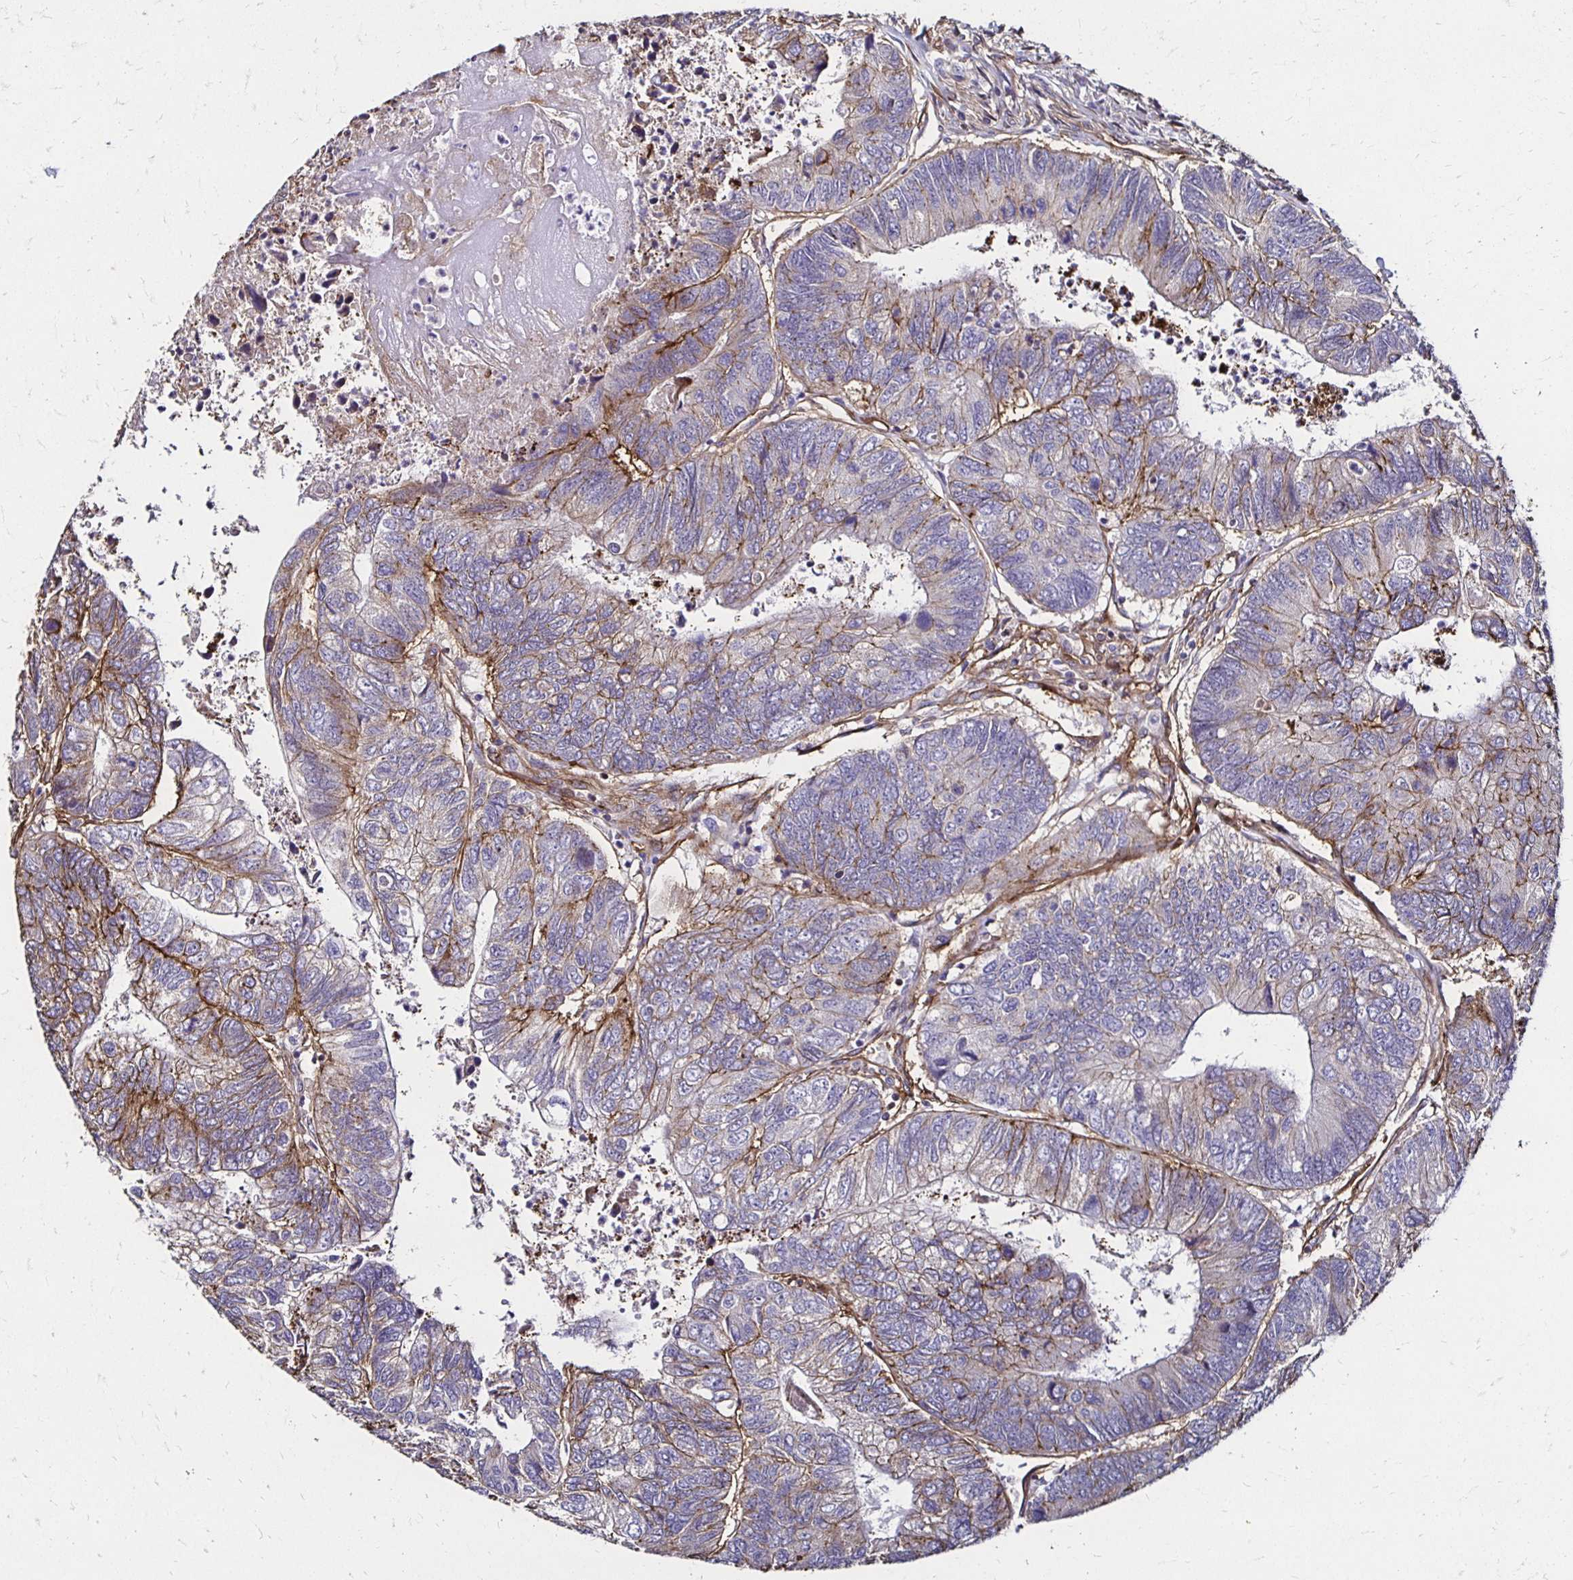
{"staining": {"intensity": "weak", "quantity": "<25%", "location": "cytoplasmic/membranous"}, "tissue": "colorectal cancer", "cell_type": "Tumor cells", "image_type": "cancer", "snomed": [{"axis": "morphology", "description": "Adenocarcinoma, NOS"}, {"axis": "topography", "description": "Colon"}], "caption": "Immunohistochemical staining of adenocarcinoma (colorectal) shows no significant expression in tumor cells.", "gene": "ITGB1", "patient": {"sex": "female", "age": 67}}